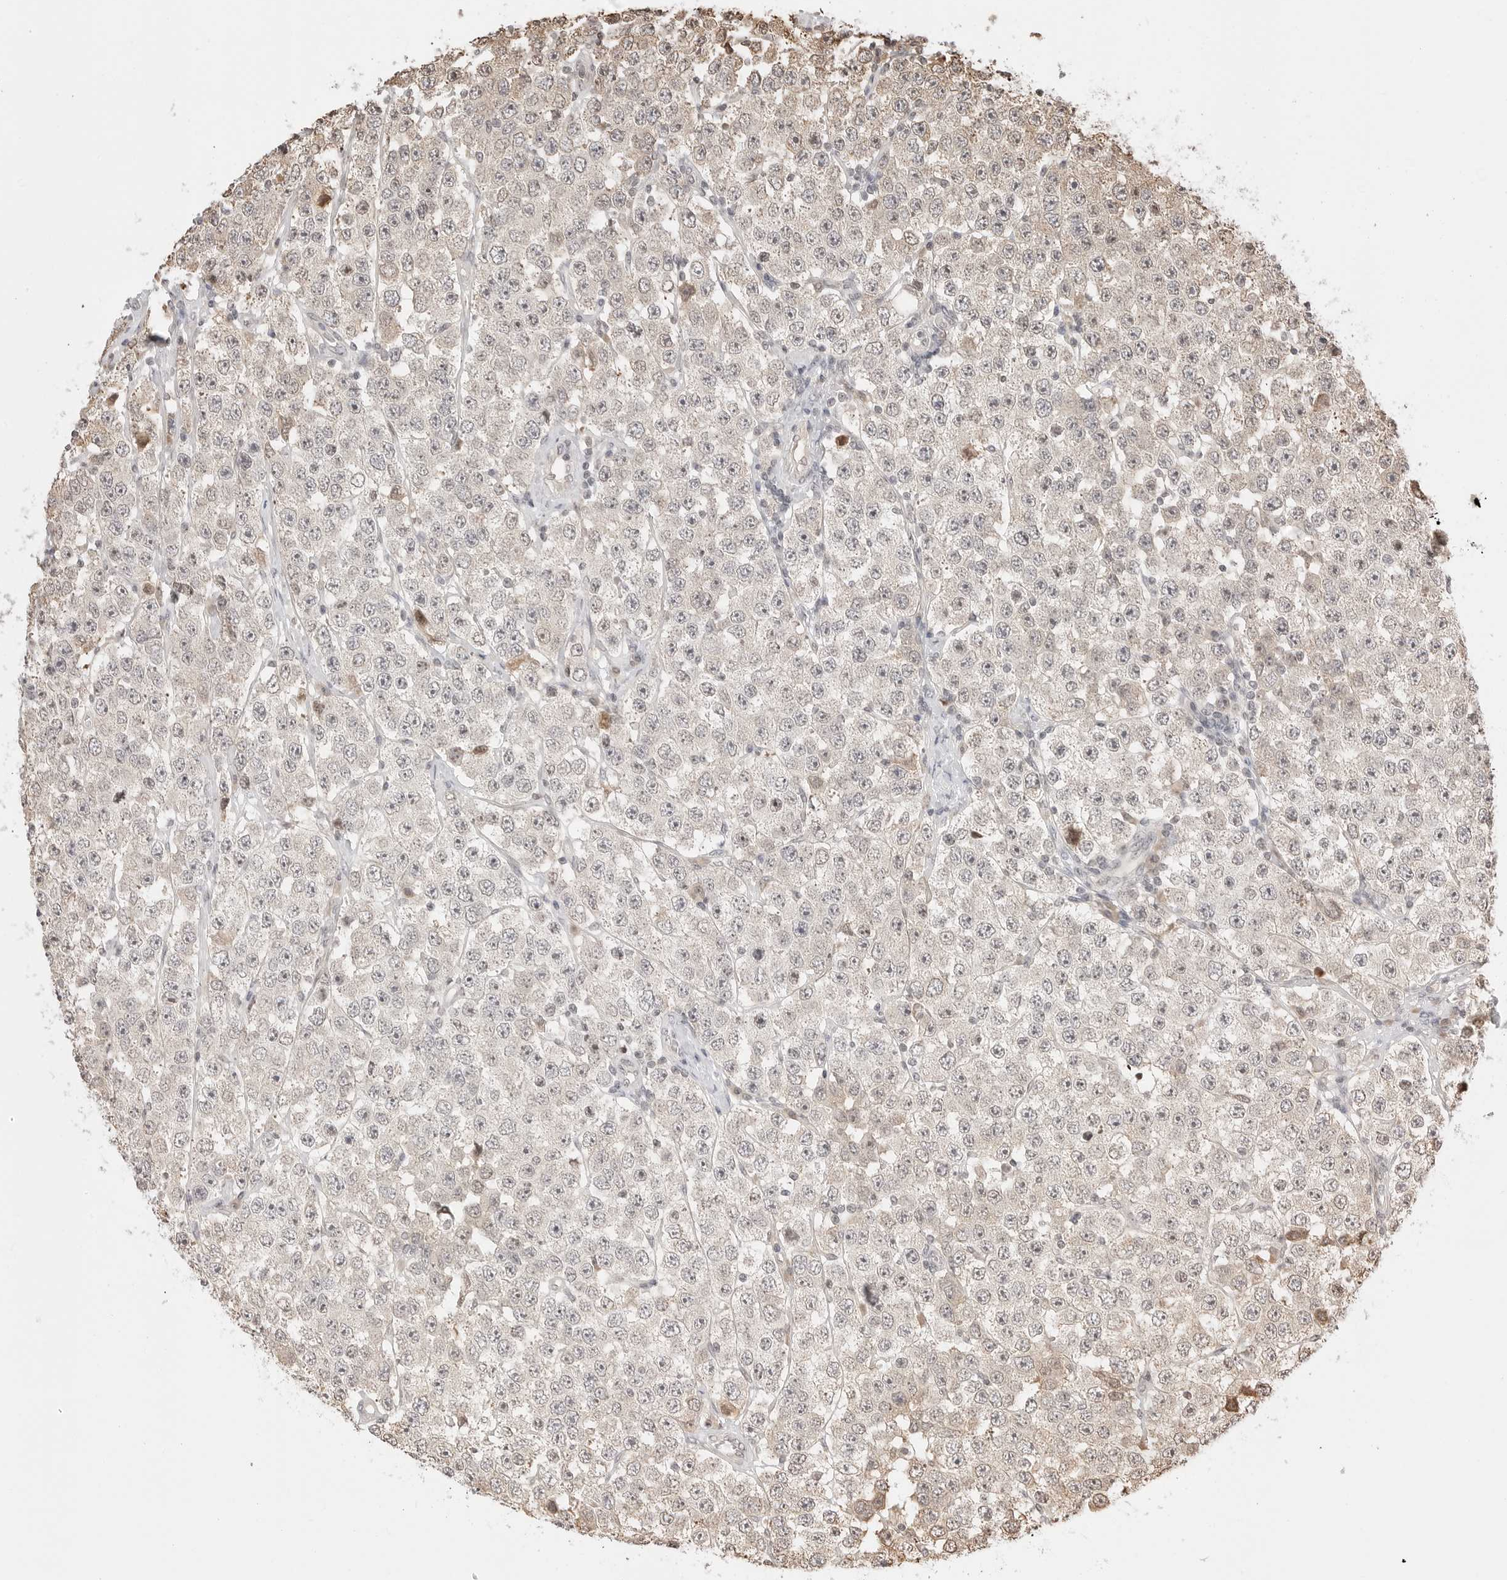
{"staining": {"intensity": "negative", "quantity": "none", "location": "none"}, "tissue": "testis cancer", "cell_type": "Tumor cells", "image_type": "cancer", "snomed": [{"axis": "morphology", "description": "Seminoma, NOS"}, {"axis": "topography", "description": "Testis"}], "caption": "Micrograph shows no significant protein expression in tumor cells of seminoma (testis).", "gene": "FKBP14", "patient": {"sex": "male", "age": 28}}